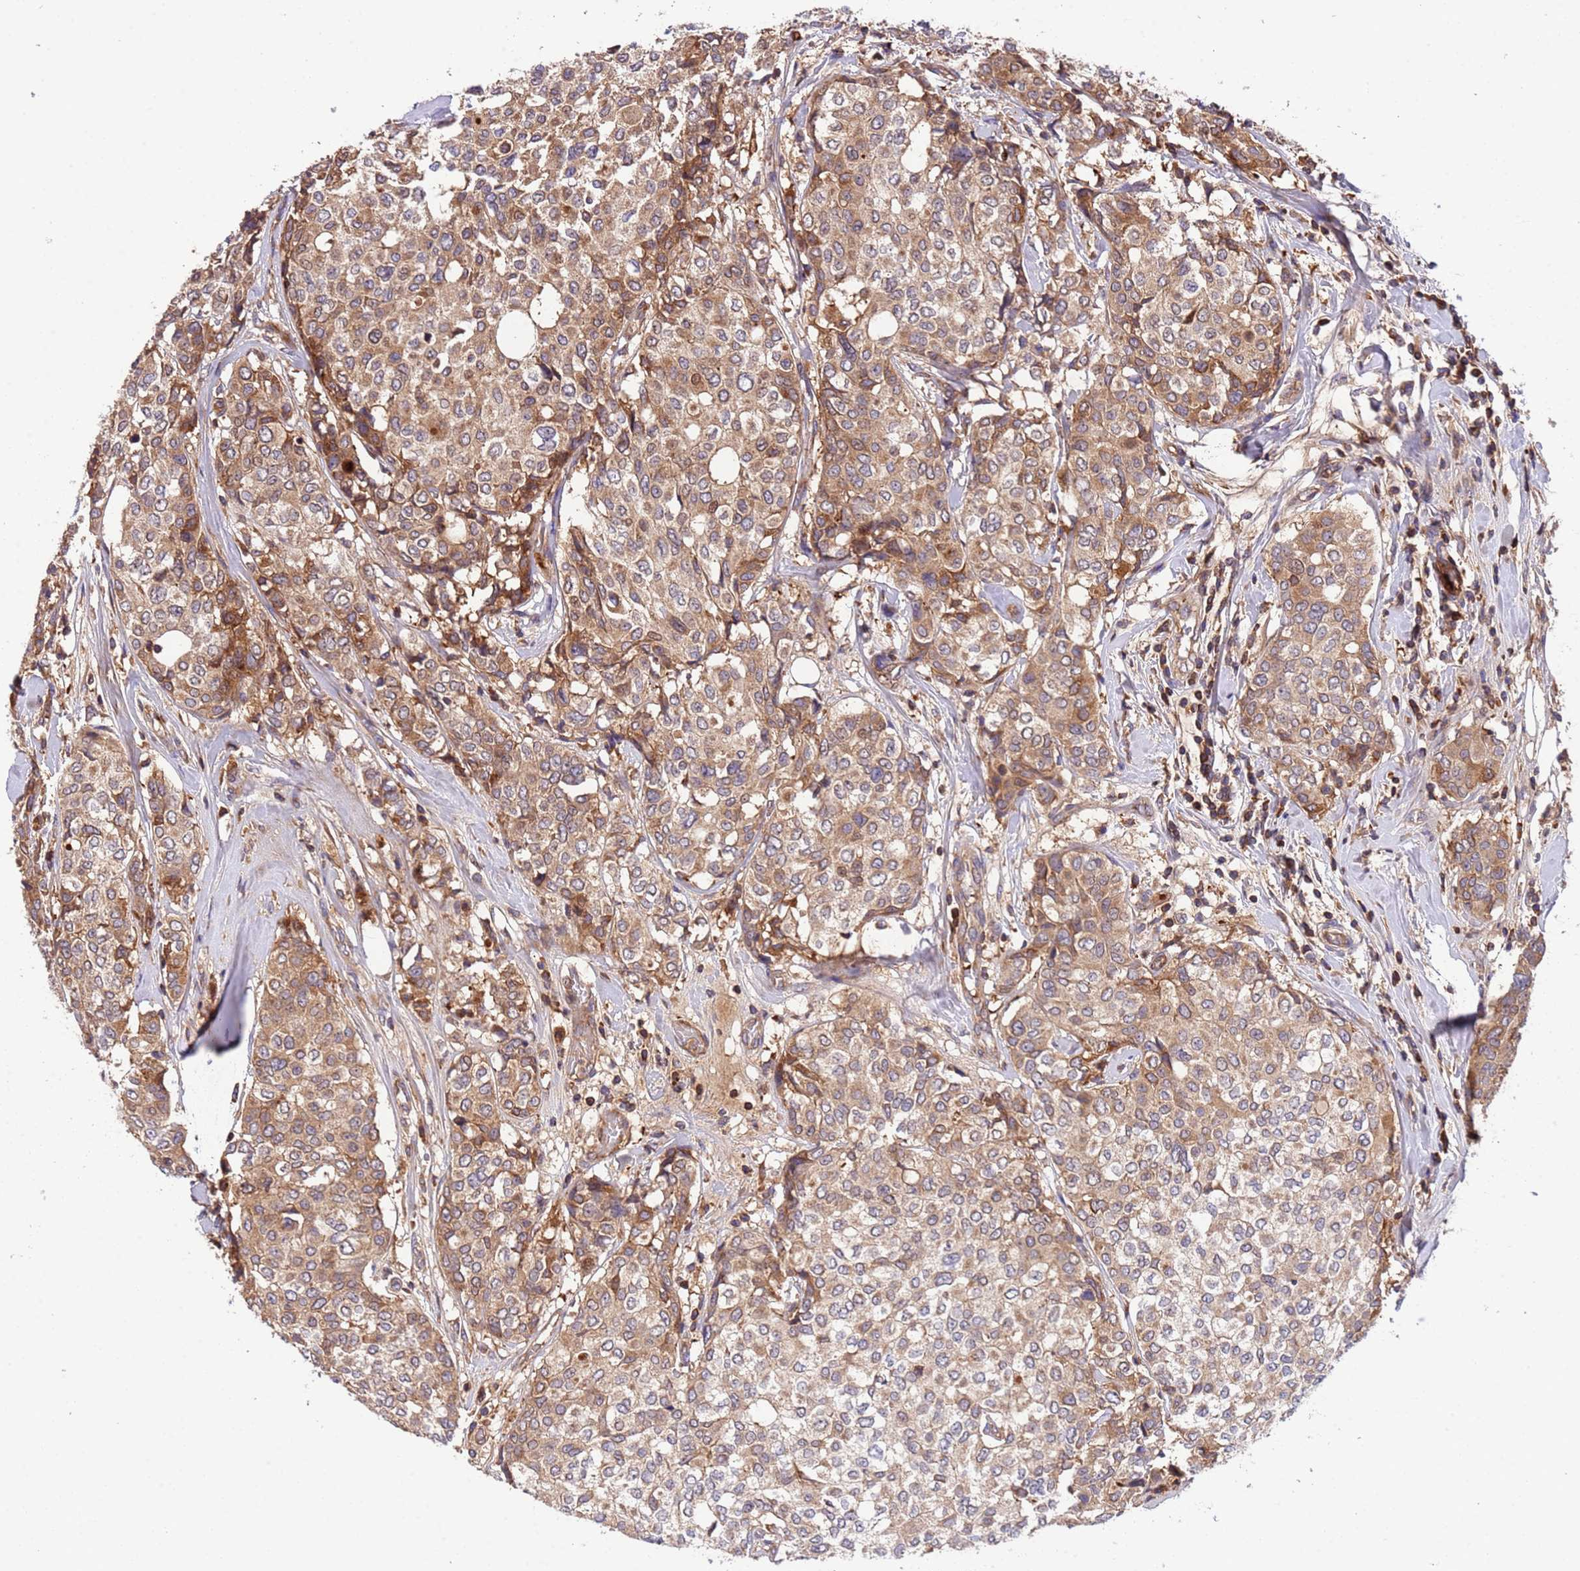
{"staining": {"intensity": "moderate", "quantity": "25%-75%", "location": "cytoplasmic/membranous"}, "tissue": "breast cancer", "cell_type": "Tumor cells", "image_type": "cancer", "snomed": [{"axis": "morphology", "description": "Lobular carcinoma"}, {"axis": "topography", "description": "Breast"}], "caption": "DAB (3,3'-diaminobenzidine) immunohistochemical staining of breast cancer (lobular carcinoma) reveals moderate cytoplasmic/membranous protein staining in about 25%-75% of tumor cells. (Brightfield microscopy of DAB IHC at high magnification).", "gene": "PARP16", "patient": {"sex": "female", "age": 51}}